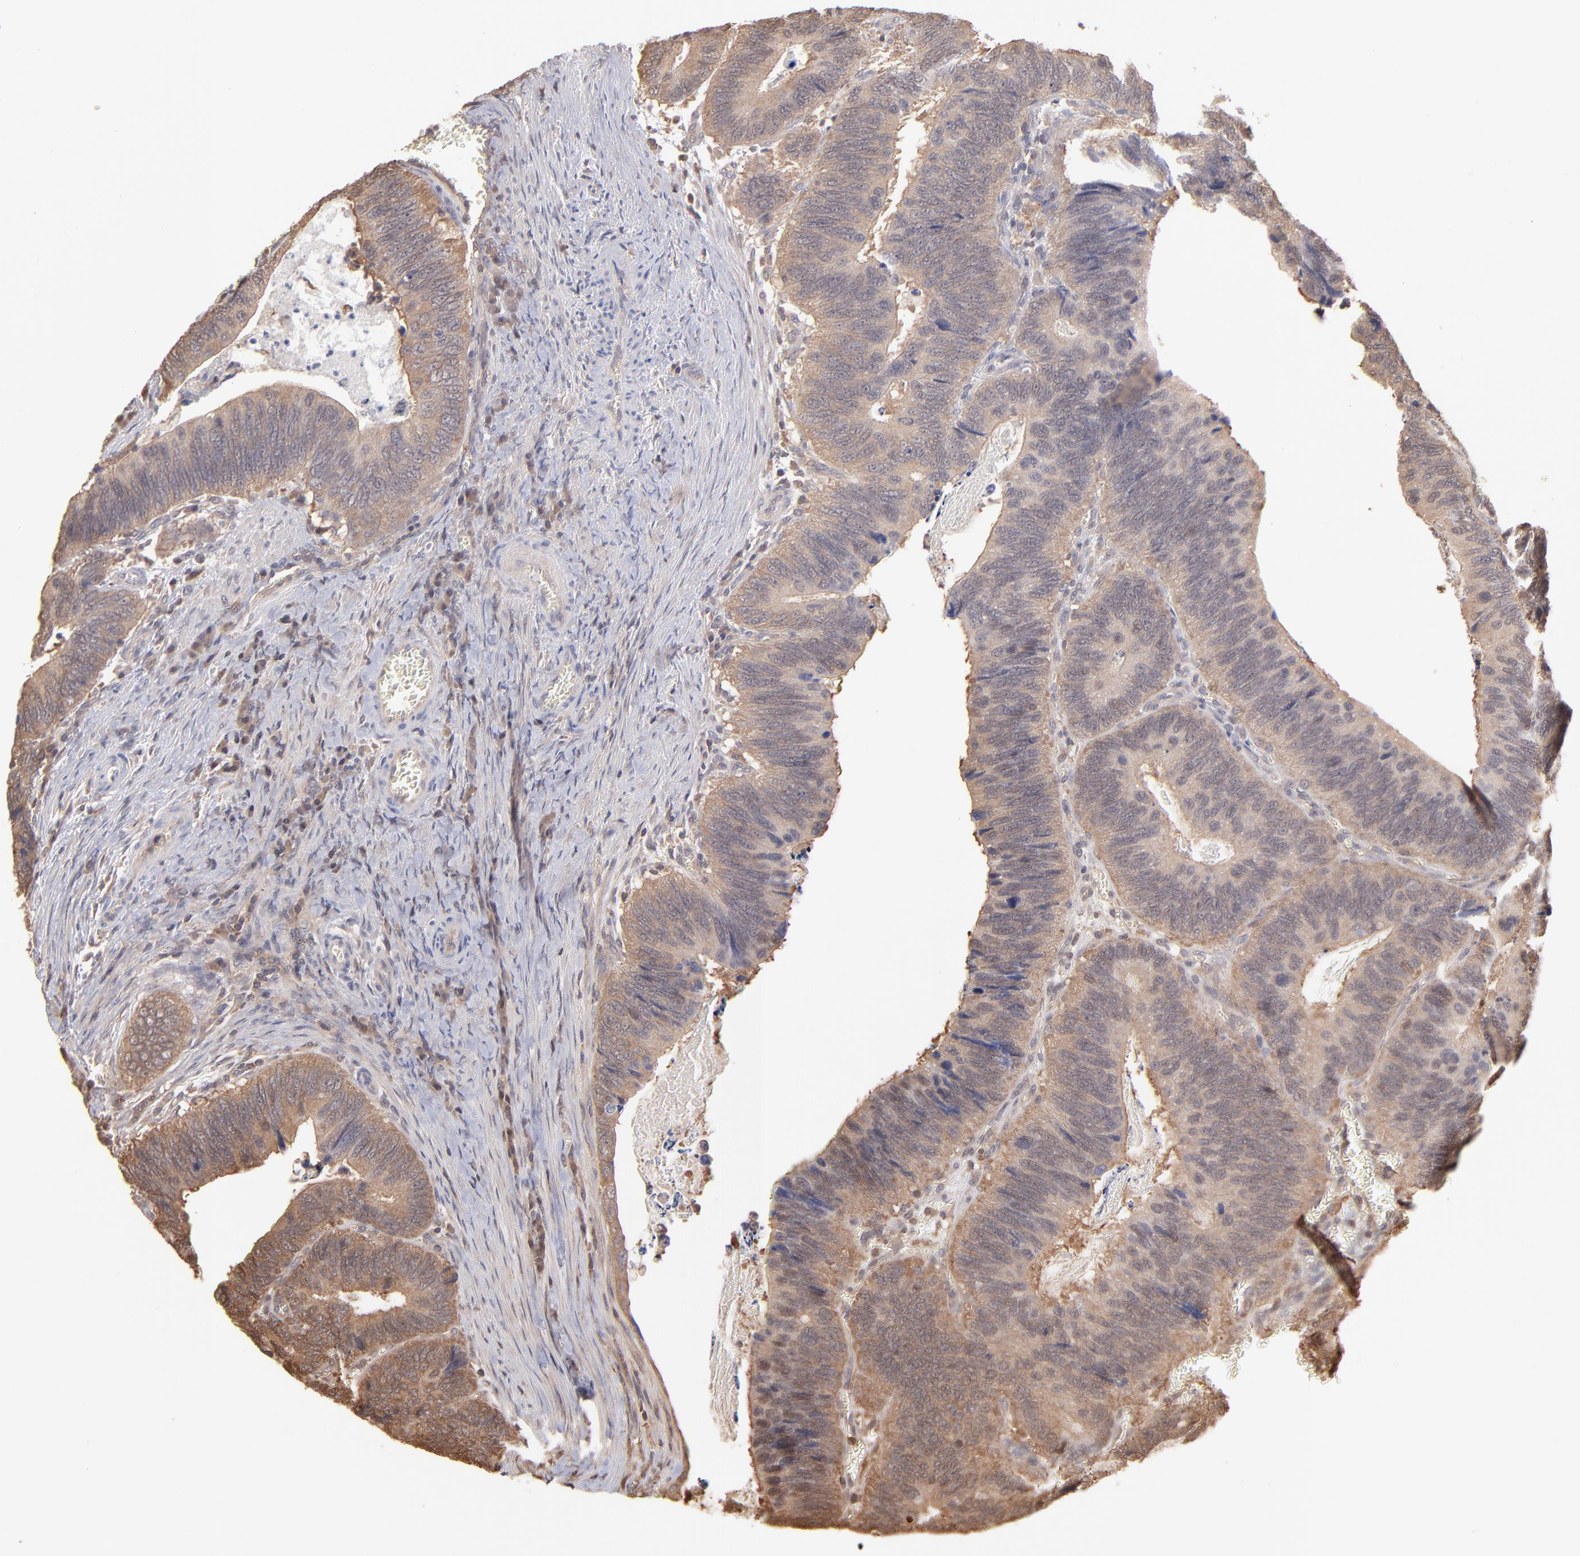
{"staining": {"intensity": "strong", "quantity": ">75%", "location": "cytoplasmic/membranous"}, "tissue": "colorectal cancer", "cell_type": "Tumor cells", "image_type": "cancer", "snomed": [{"axis": "morphology", "description": "Adenocarcinoma, NOS"}, {"axis": "topography", "description": "Colon"}], "caption": "Protein expression analysis of human colorectal cancer (adenocarcinoma) reveals strong cytoplasmic/membranous positivity in about >75% of tumor cells. The protein is stained brown, and the nuclei are stained in blue (DAB (3,3'-diaminobenzidine) IHC with brightfield microscopy, high magnification).", "gene": "MAP2K2", "patient": {"sex": "male", "age": 72}}